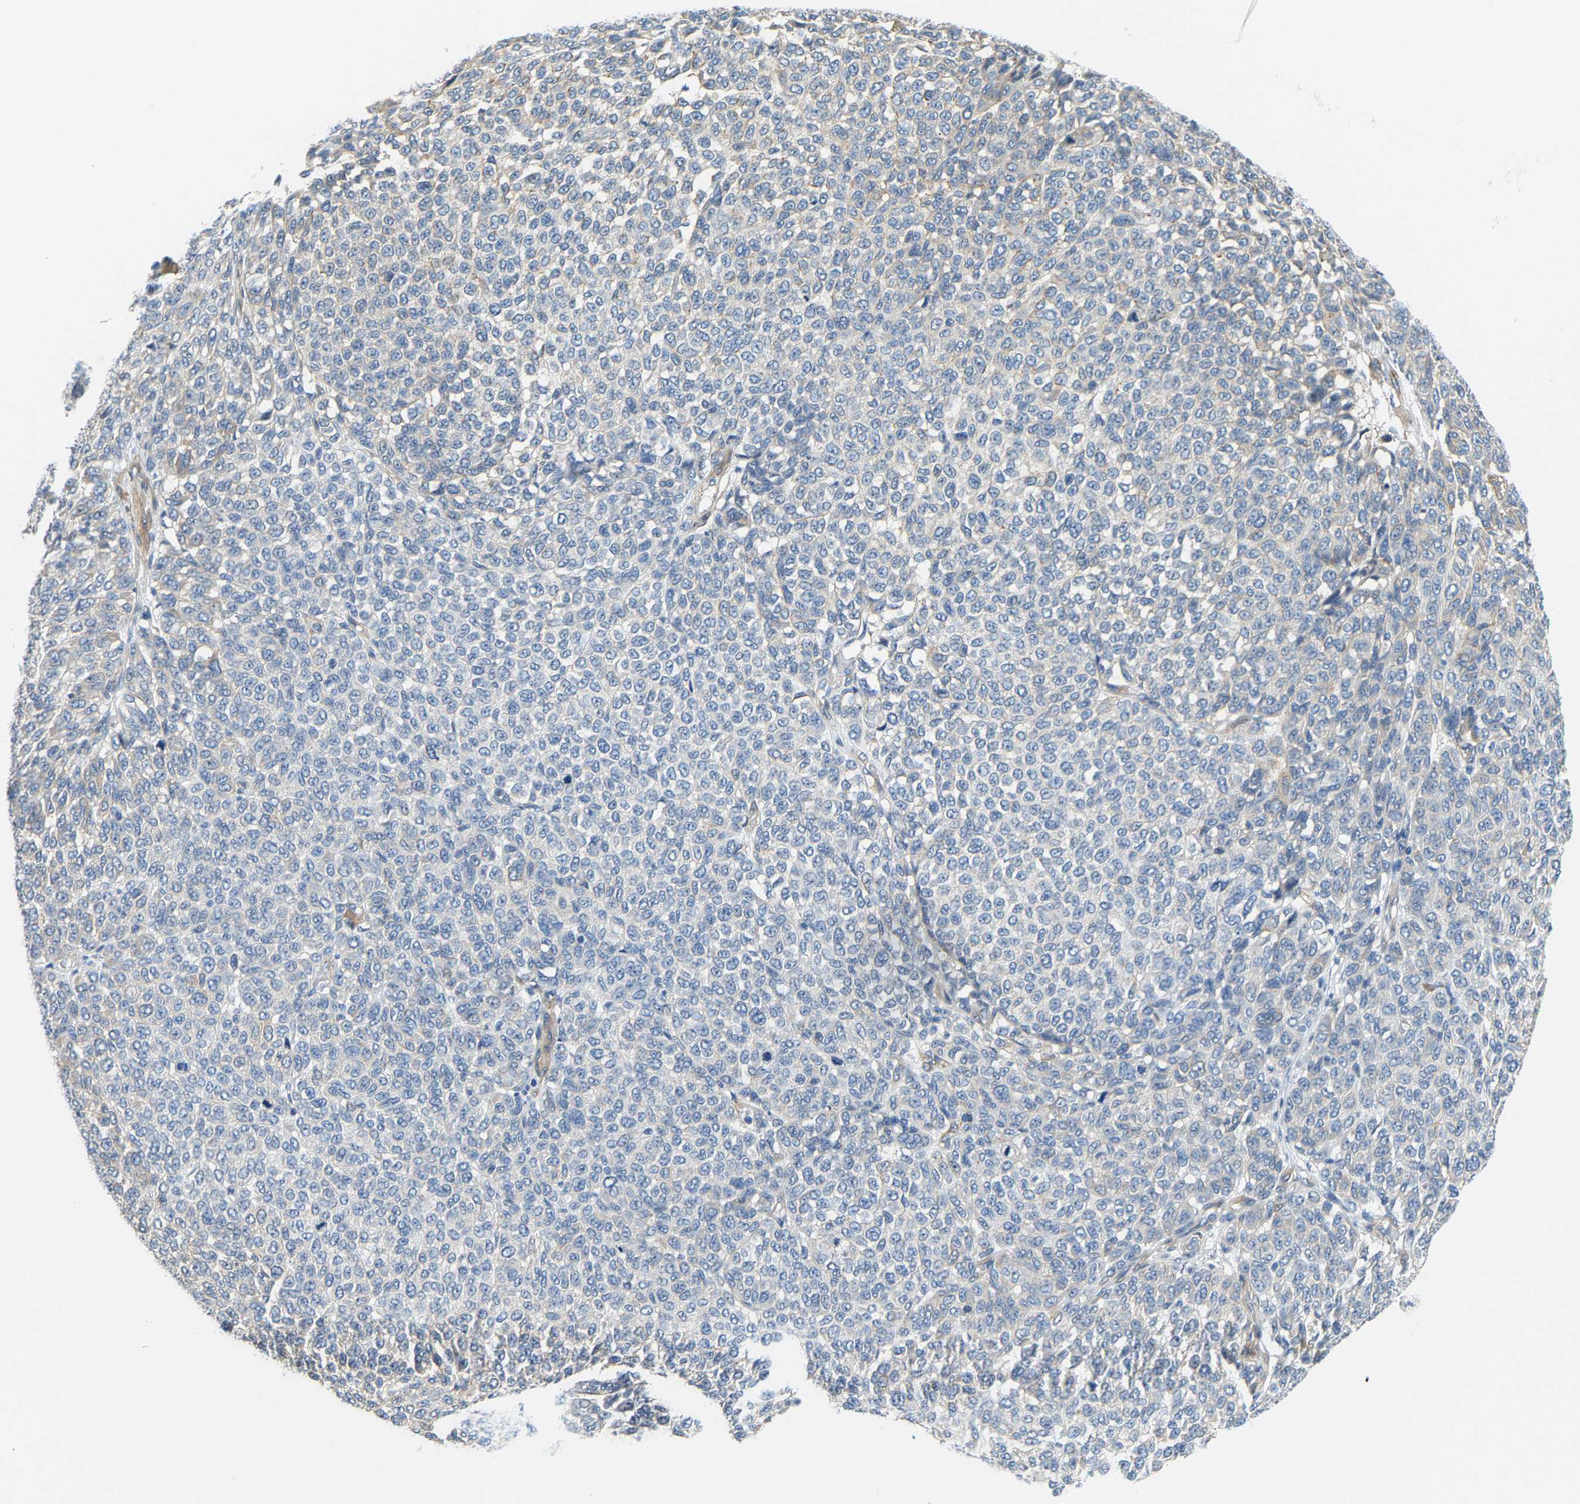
{"staining": {"intensity": "negative", "quantity": "none", "location": "none"}, "tissue": "melanoma", "cell_type": "Tumor cells", "image_type": "cancer", "snomed": [{"axis": "morphology", "description": "Malignant melanoma, NOS"}, {"axis": "topography", "description": "Skin"}], "caption": "Tumor cells are negative for brown protein staining in melanoma.", "gene": "PAWR", "patient": {"sex": "male", "age": 59}}